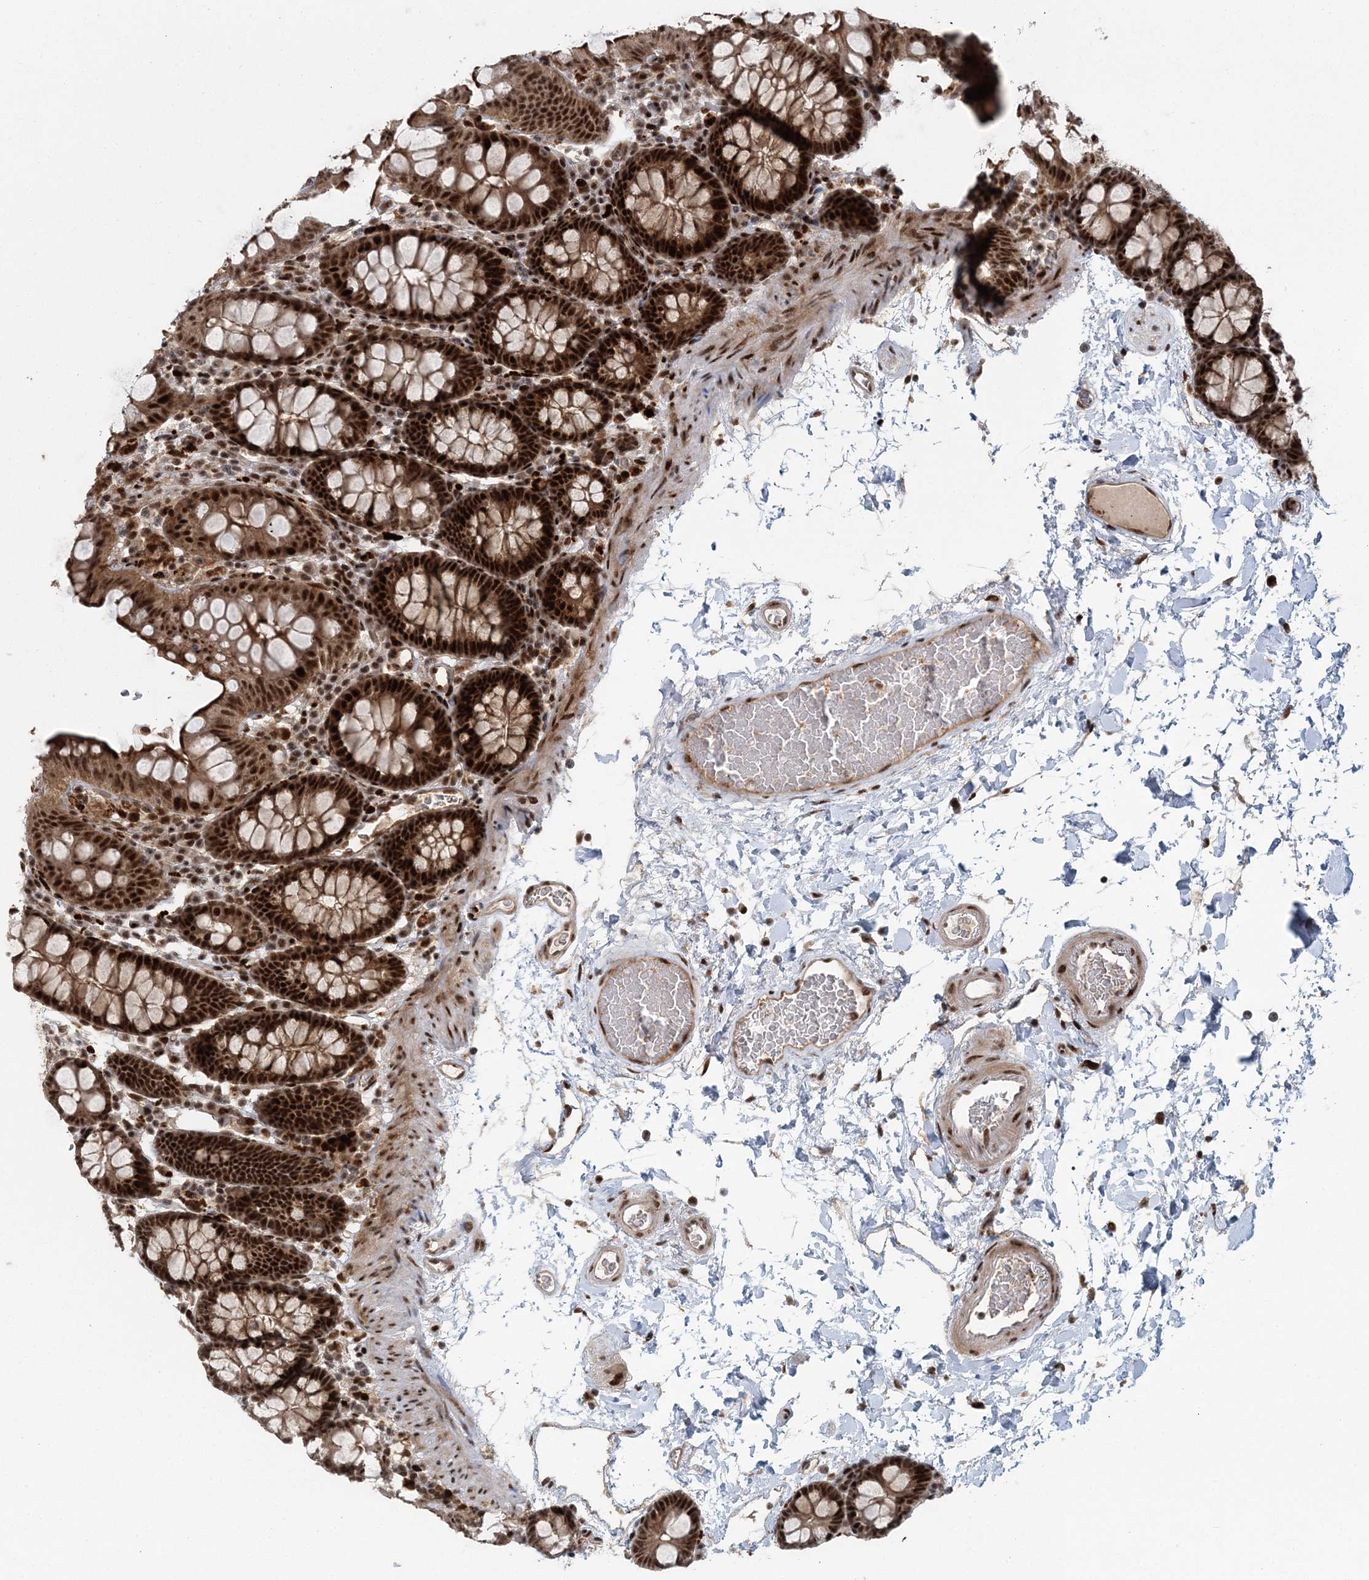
{"staining": {"intensity": "moderate", "quantity": ">75%", "location": "nuclear"}, "tissue": "colon", "cell_type": "Endothelial cells", "image_type": "normal", "snomed": [{"axis": "morphology", "description": "Normal tissue, NOS"}, {"axis": "topography", "description": "Colon"}], "caption": "Protein staining of benign colon shows moderate nuclear positivity in about >75% of endothelial cells. (DAB (3,3'-diaminobenzidine) = brown stain, brightfield microscopy at high magnification).", "gene": "CWC22", "patient": {"sex": "male", "age": 75}}